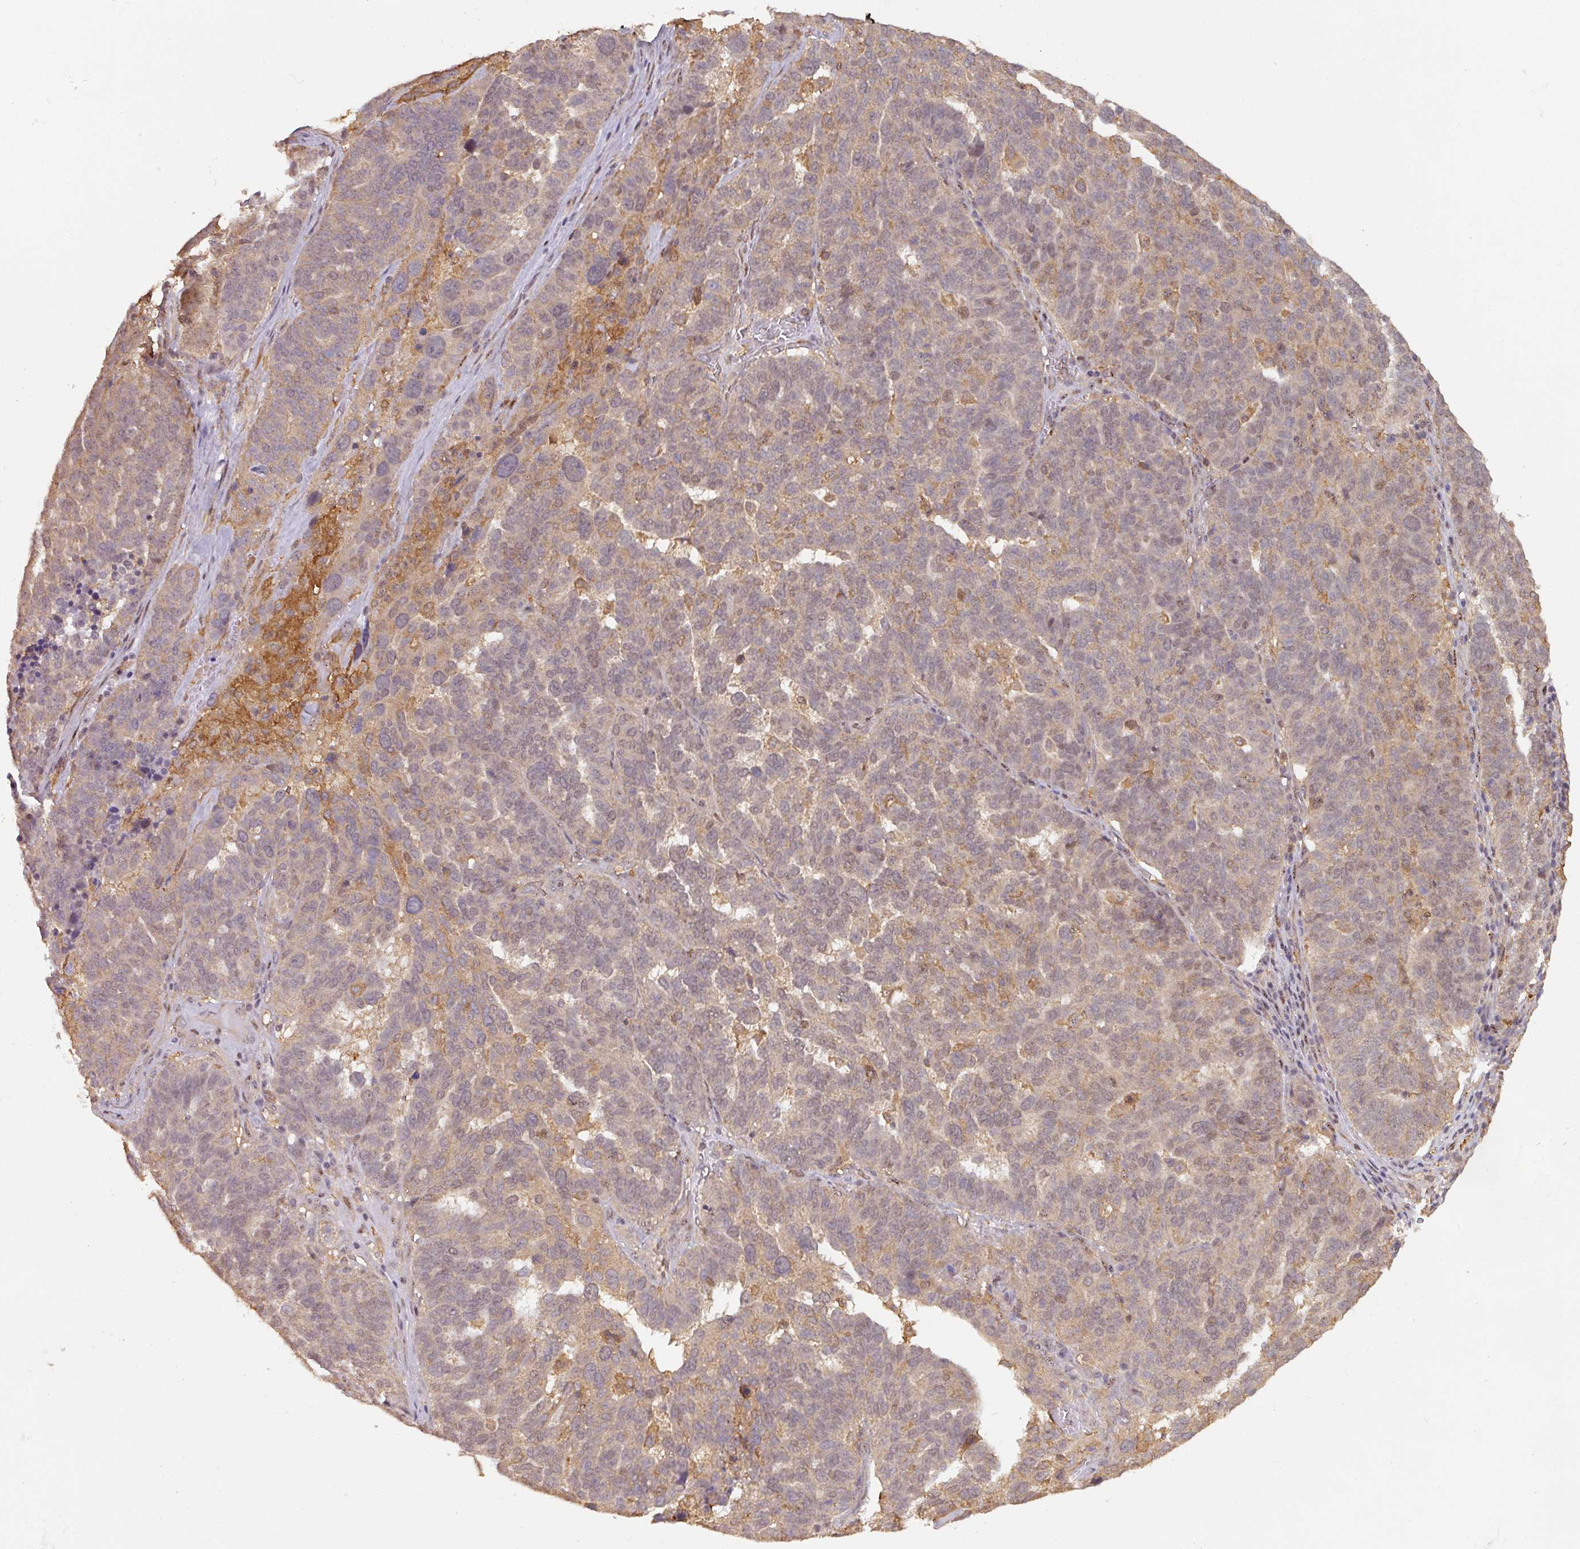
{"staining": {"intensity": "weak", "quantity": "<25%", "location": "cytoplasmic/membranous"}, "tissue": "ovarian cancer", "cell_type": "Tumor cells", "image_type": "cancer", "snomed": [{"axis": "morphology", "description": "Cystadenocarcinoma, serous, NOS"}, {"axis": "topography", "description": "Ovary"}], "caption": "Human ovarian serous cystadenocarcinoma stained for a protein using IHC demonstrates no staining in tumor cells.", "gene": "ZNF322", "patient": {"sex": "female", "age": 59}}